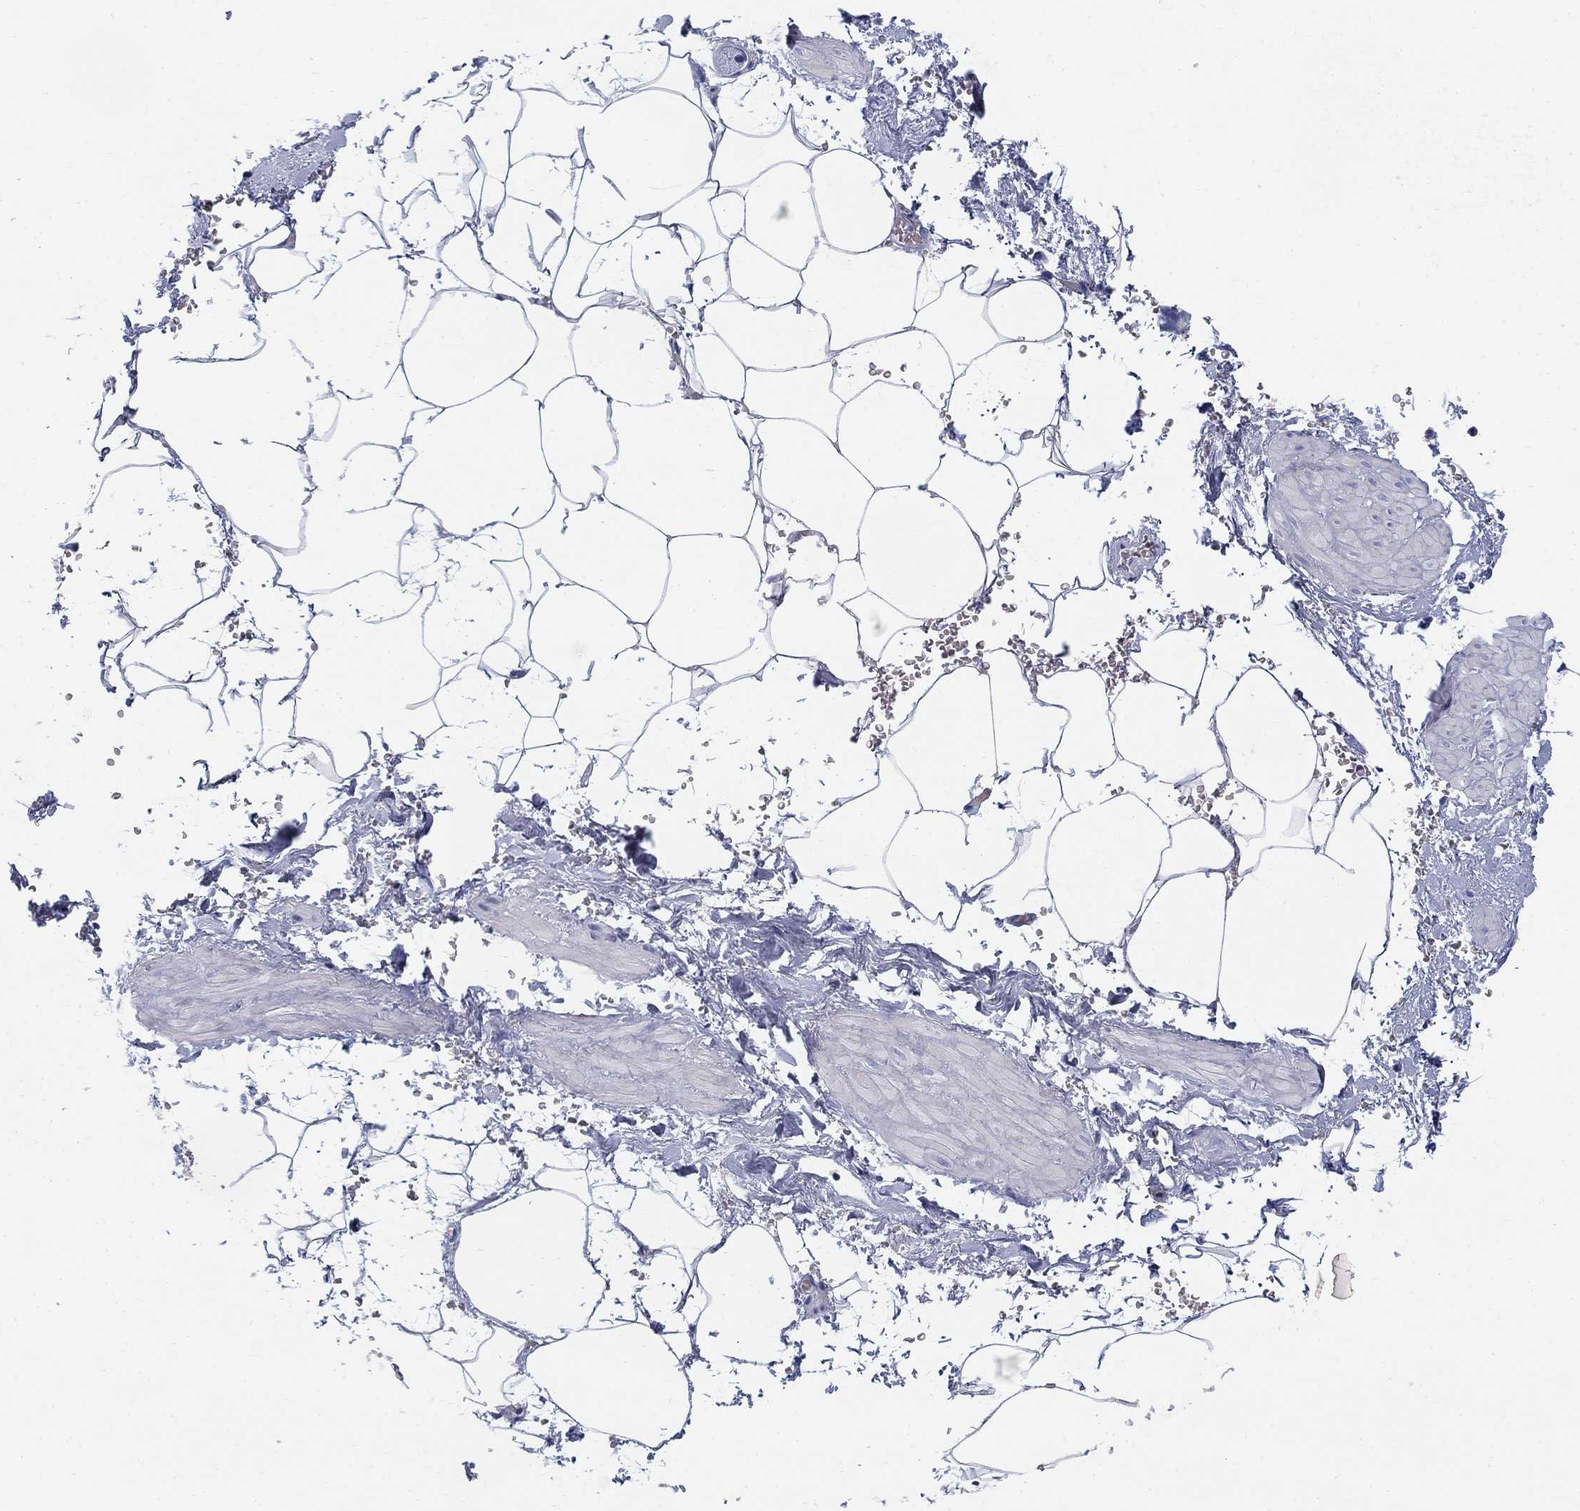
{"staining": {"intensity": "negative", "quantity": "none", "location": "none"}, "tissue": "adipose tissue", "cell_type": "Adipocytes", "image_type": "normal", "snomed": [{"axis": "morphology", "description": "Normal tissue, NOS"}, {"axis": "topography", "description": "Soft tissue"}, {"axis": "topography", "description": "Adipose tissue"}, {"axis": "topography", "description": "Vascular tissue"}, {"axis": "topography", "description": "Peripheral nerve tissue"}], "caption": "Adipose tissue was stained to show a protein in brown. There is no significant positivity in adipocytes. Brightfield microscopy of immunohistochemistry (IHC) stained with DAB (brown) and hematoxylin (blue), captured at high magnification.", "gene": "HEATR4", "patient": {"sex": "male", "age": 68}}